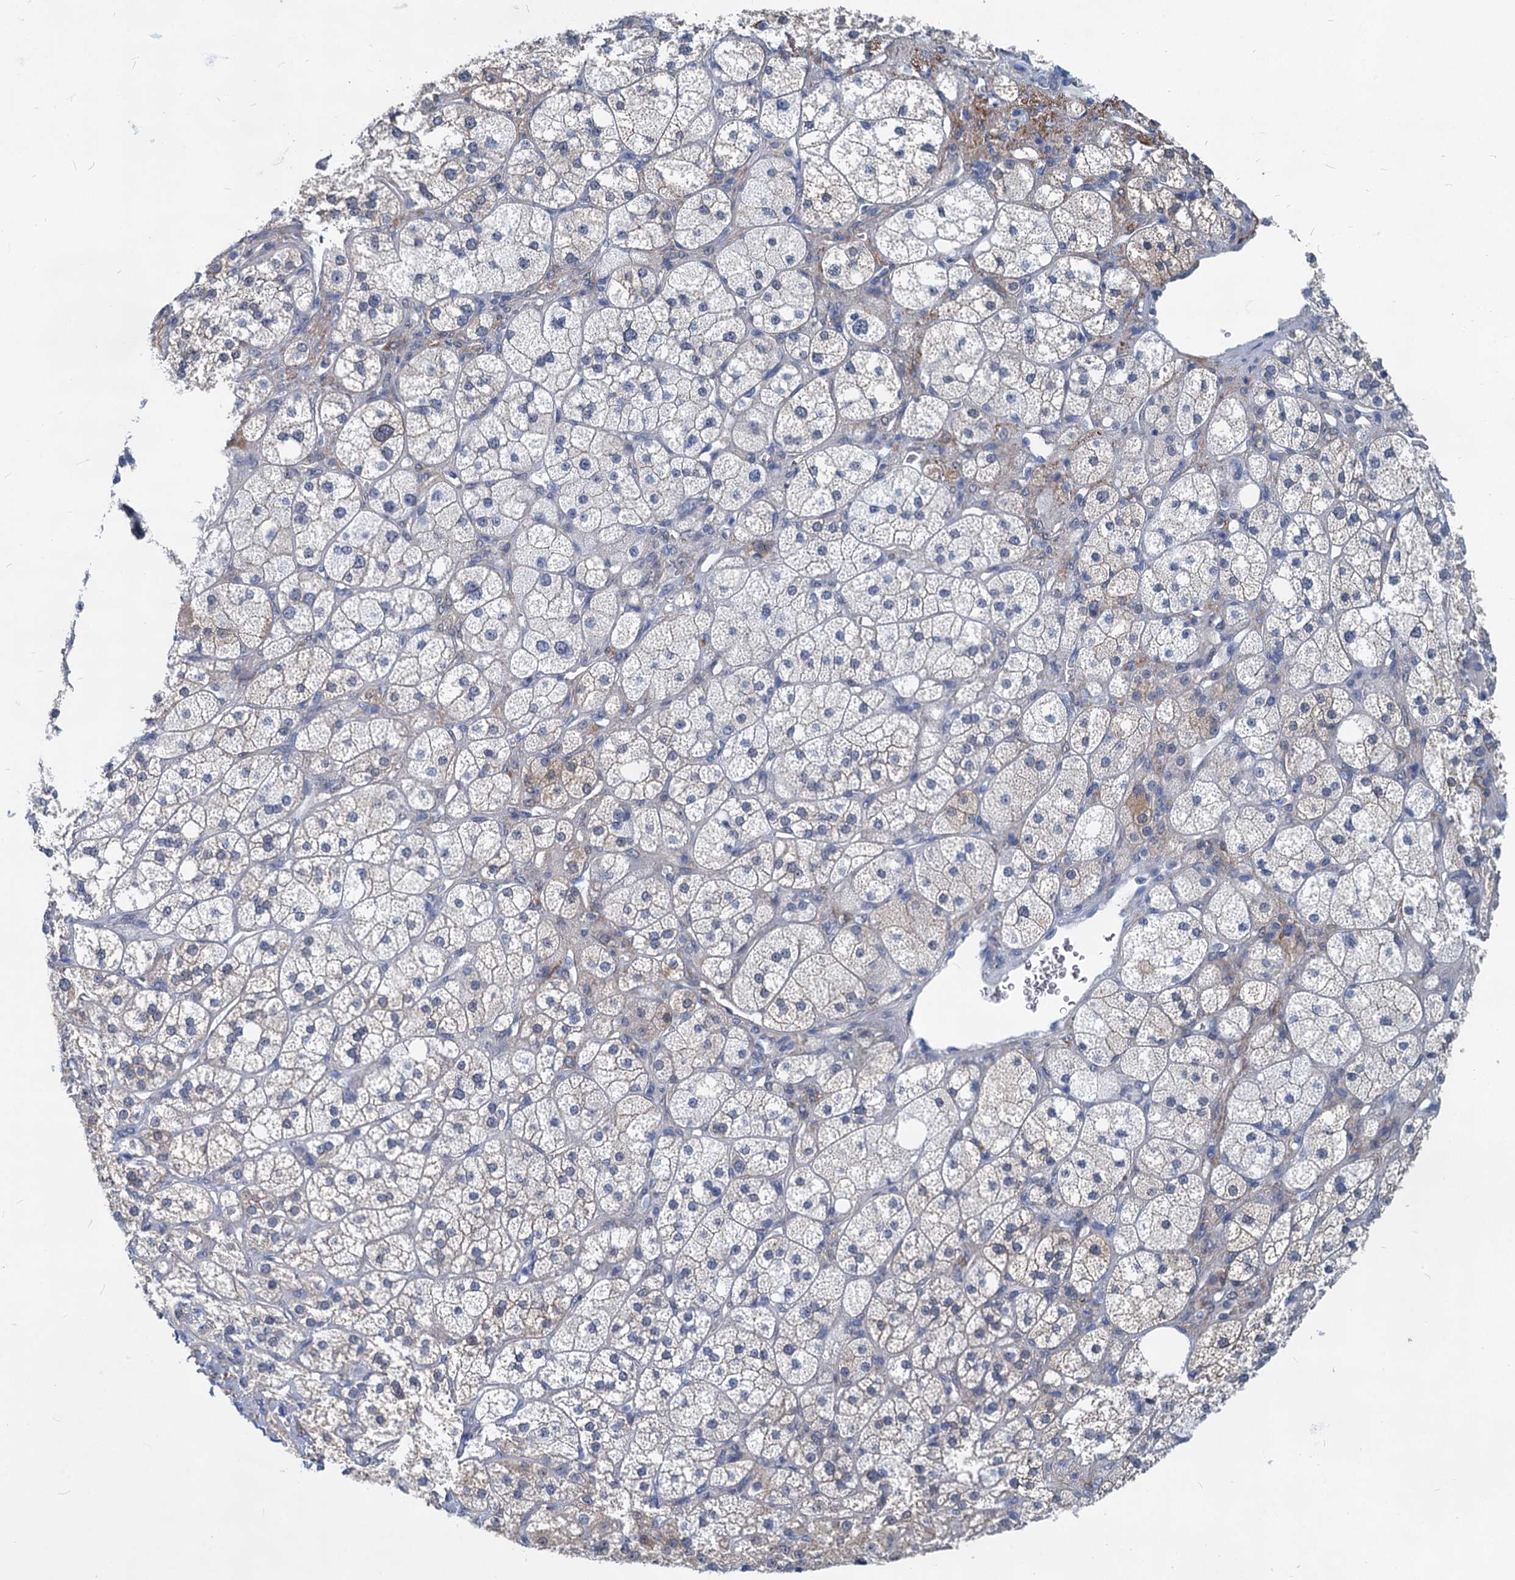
{"staining": {"intensity": "weak", "quantity": "25%-75%", "location": "cytoplasmic/membranous"}, "tissue": "adrenal gland", "cell_type": "Glandular cells", "image_type": "normal", "snomed": [{"axis": "morphology", "description": "Normal tissue, NOS"}, {"axis": "topography", "description": "Adrenal gland"}], "caption": "Protein analysis of benign adrenal gland displays weak cytoplasmic/membranous expression in approximately 25%-75% of glandular cells. (DAB = brown stain, brightfield microscopy at high magnification).", "gene": "GSTM3", "patient": {"sex": "male", "age": 61}}